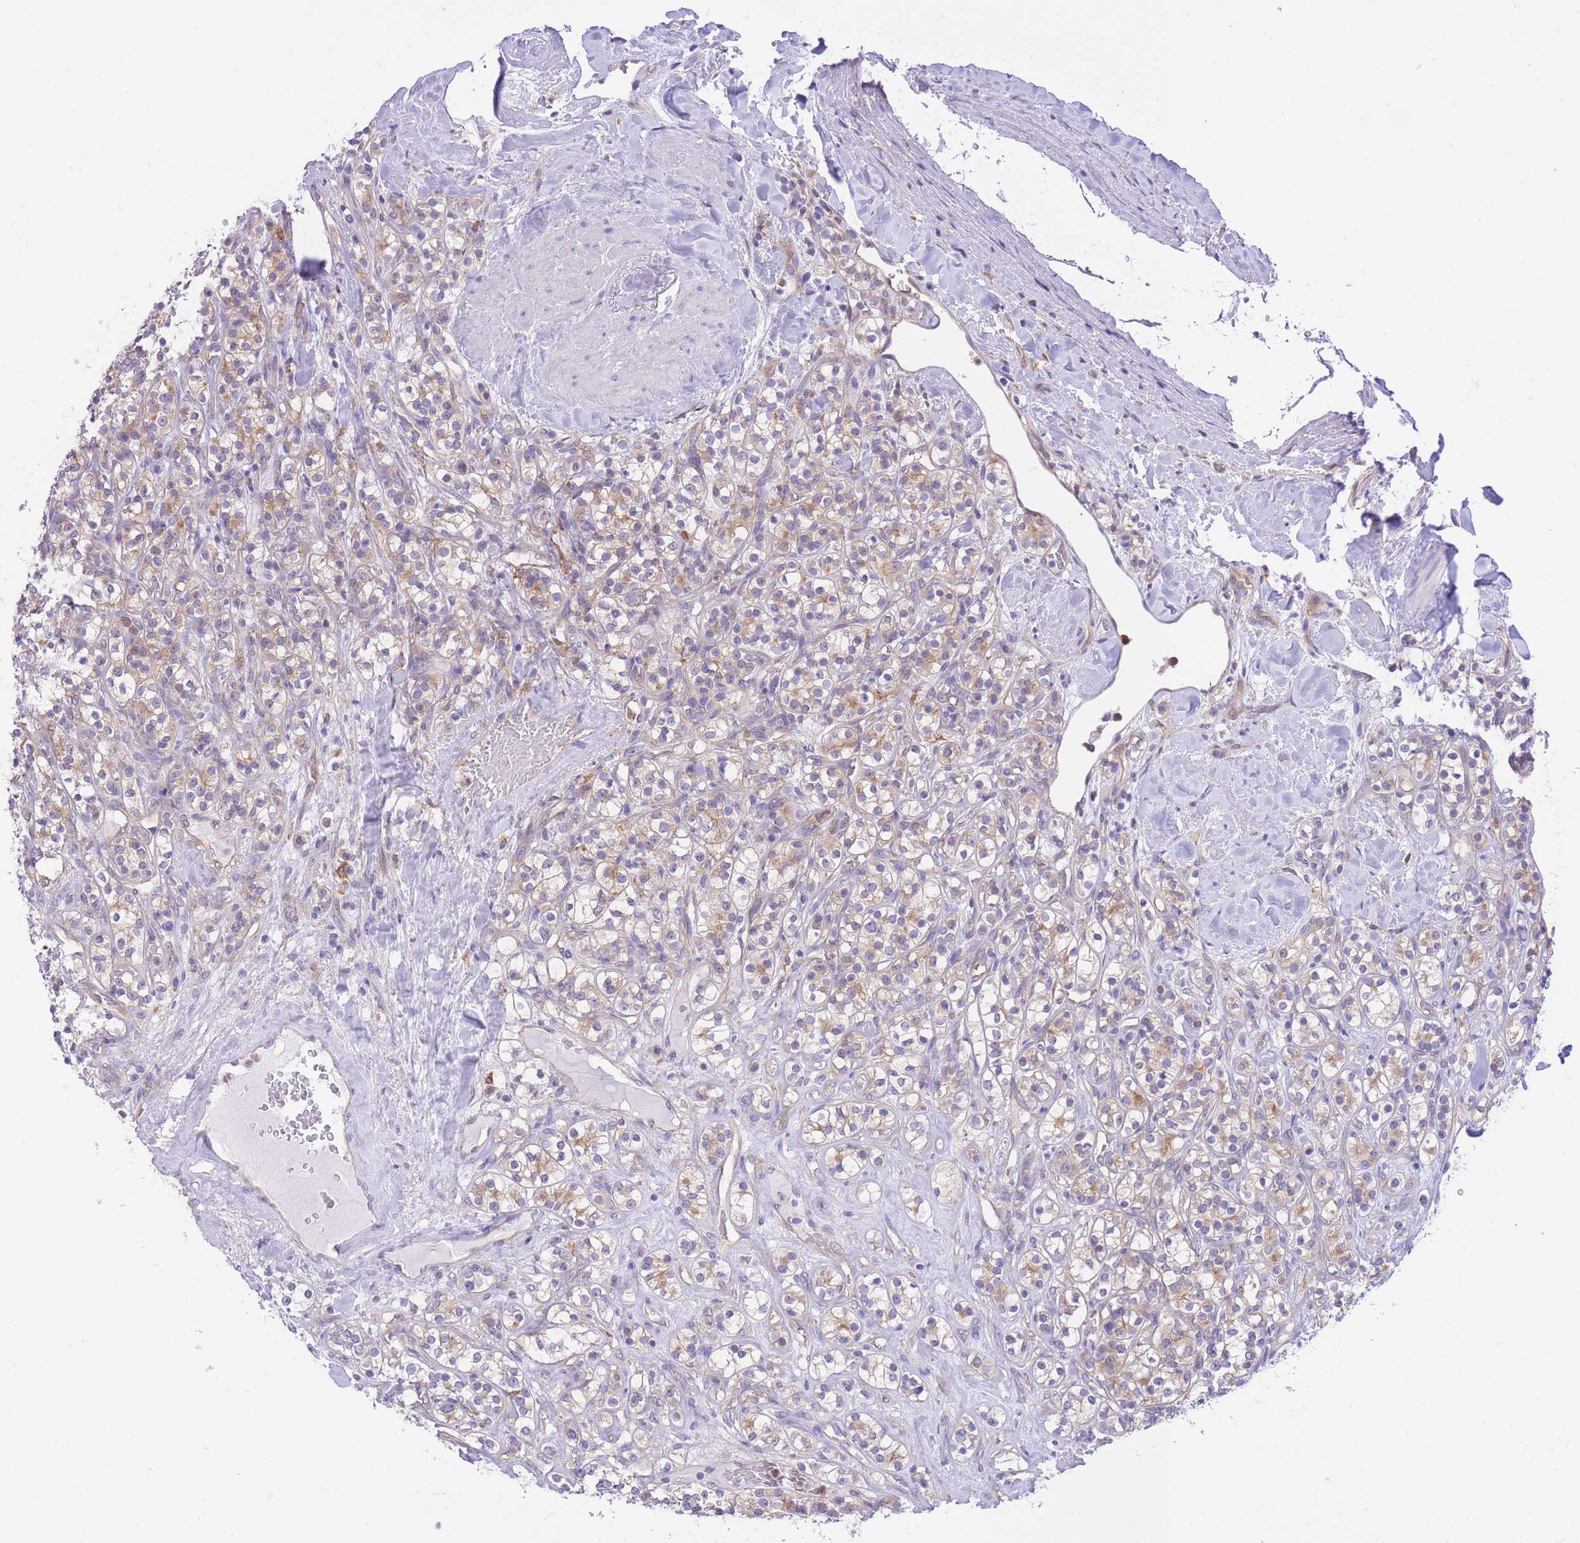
{"staining": {"intensity": "weak", "quantity": ">75%", "location": "cytoplasmic/membranous"}, "tissue": "renal cancer", "cell_type": "Tumor cells", "image_type": "cancer", "snomed": [{"axis": "morphology", "description": "Adenocarcinoma, NOS"}, {"axis": "topography", "description": "Kidney"}], "caption": "Renal cancer tissue reveals weak cytoplasmic/membranous staining in approximately >75% of tumor cells", "gene": "NAMPT", "patient": {"sex": "male", "age": 77}}